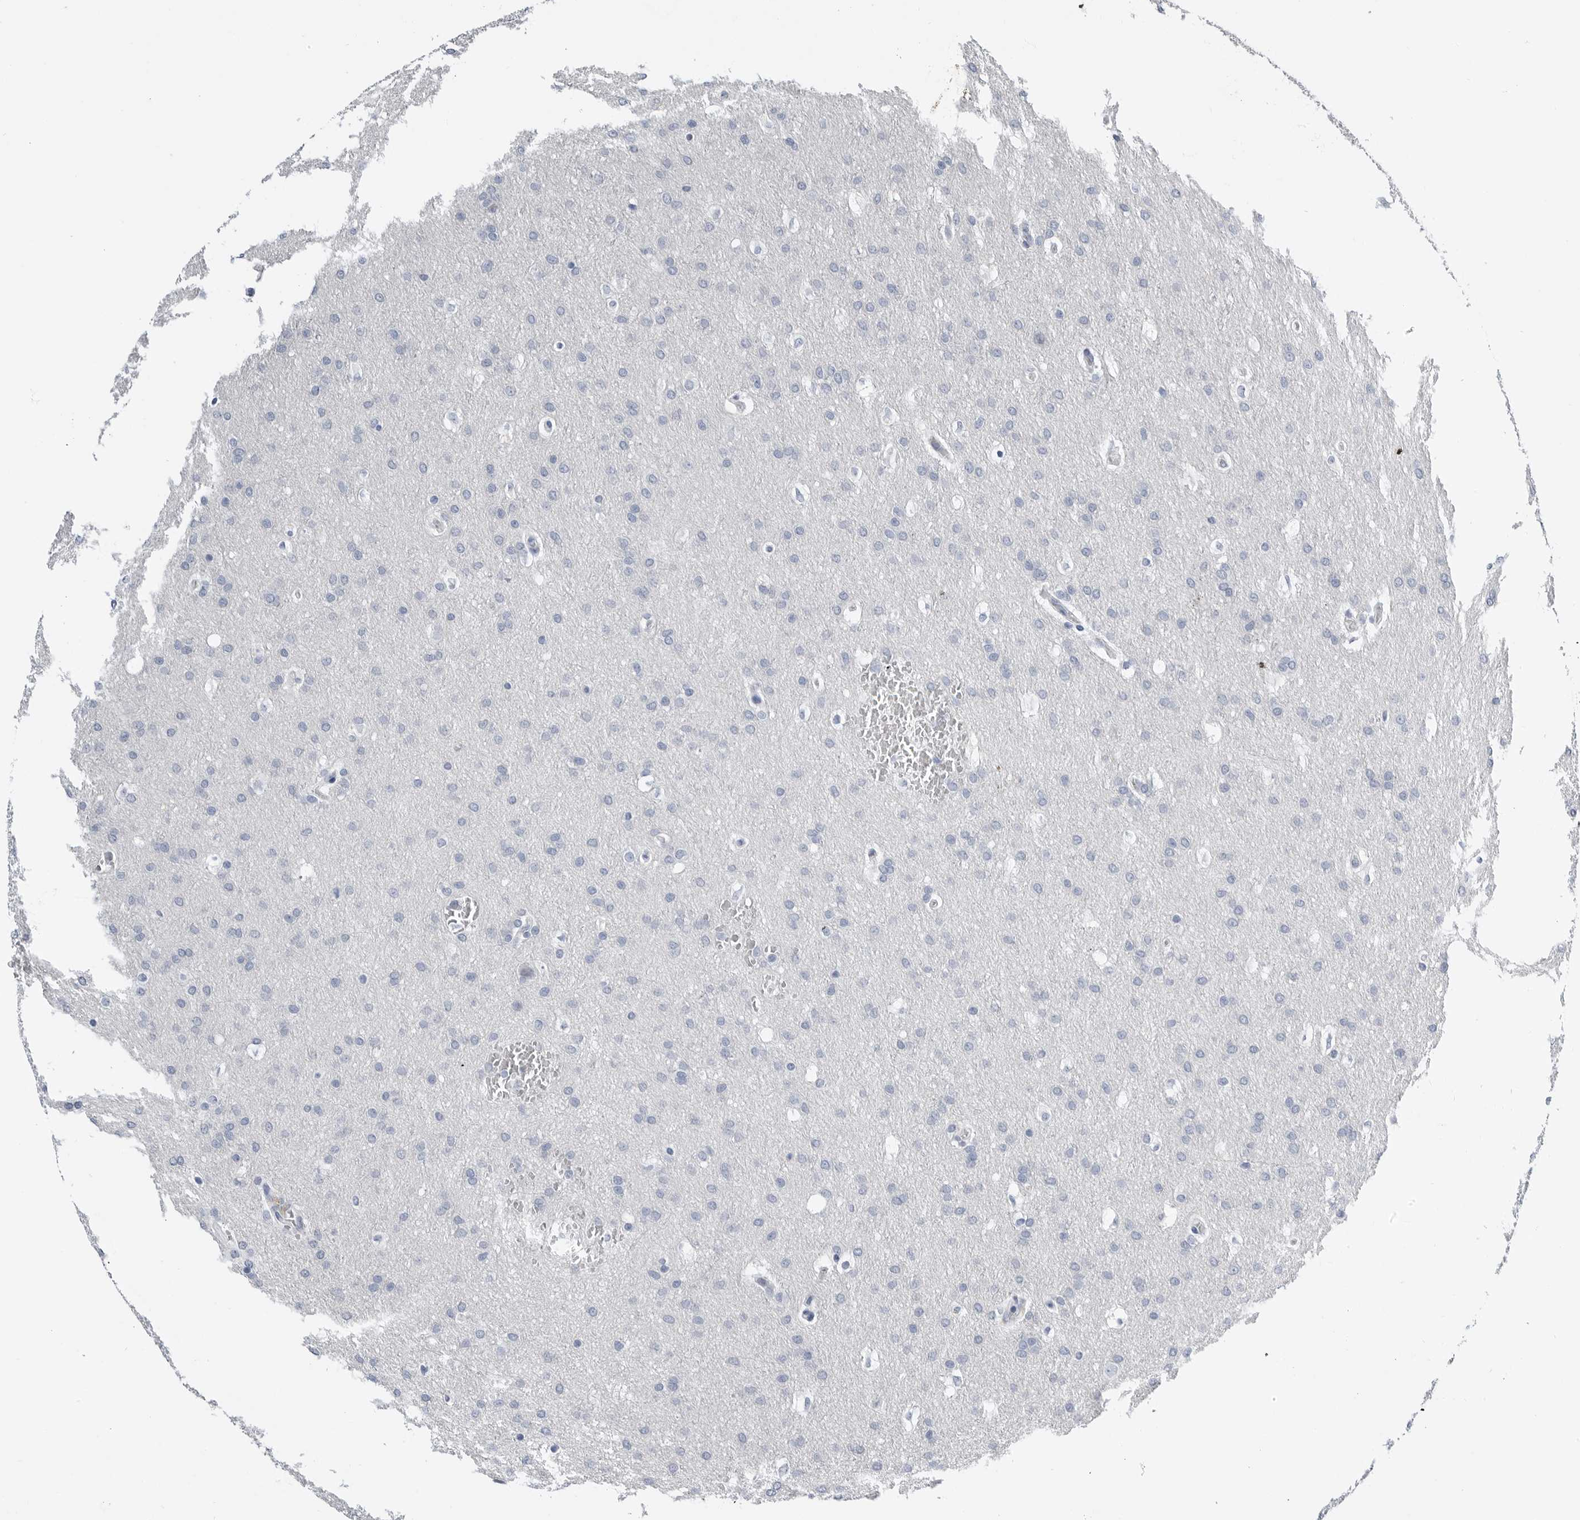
{"staining": {"intensity": "negative", "quantity": "none", "location": "none"}, "tissue": "glioma", "cell_type": "Tumor cells", "image_type": "cancer", "snomed": [{"axis": "morphology", "description": "Glioma, malignant, Low grade"}, {"axis": "topography", "description": "Brain"}], "caption": "IHC of human malignant low-grade glioma demonstrates no staining in tumor cells. (DAB (3,3'-diaminobenzidine) immunohistochemistry, high magnification).", "gene": "PLN", "patient": {"sex": "female", "age": 37}}